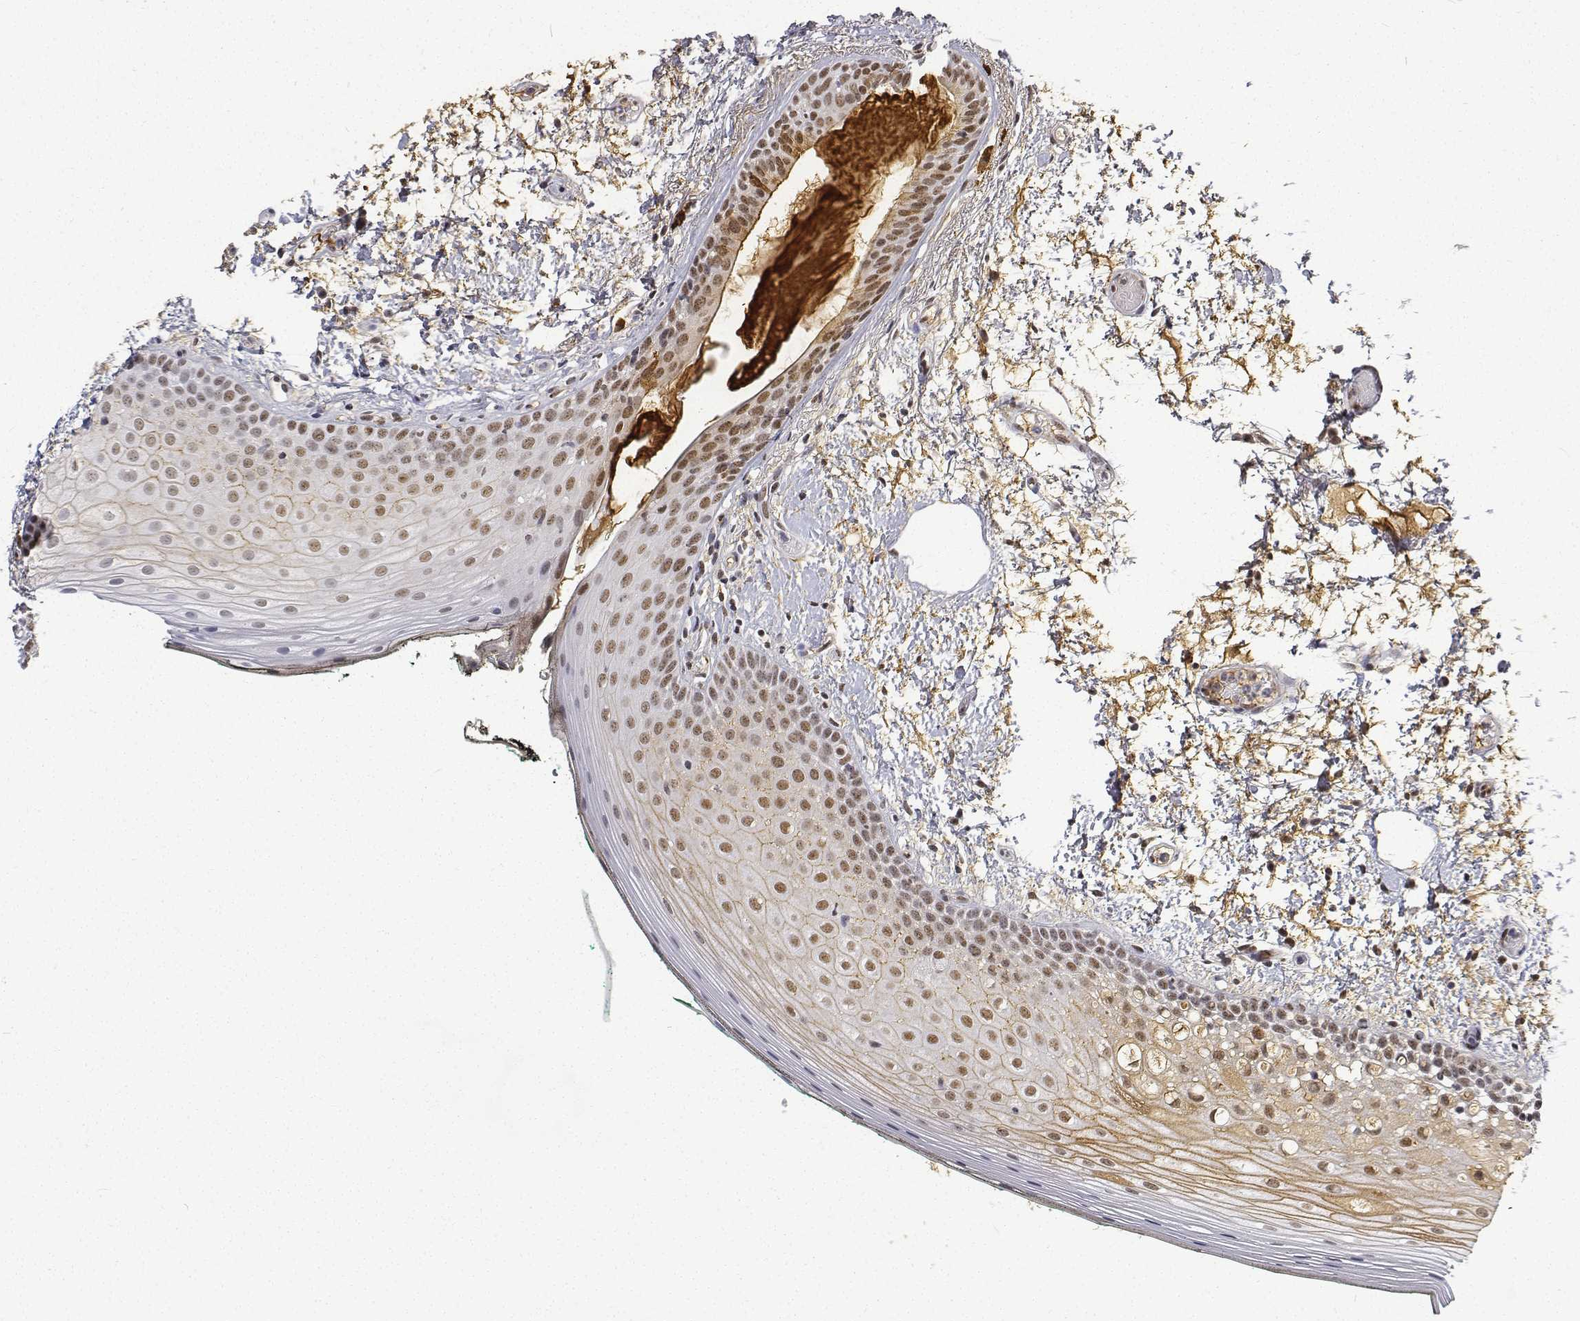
{"staining": {"intensity": "weak", "quantity": ">75%", "location": "nuclear"}, "tissue": "oral mucosa", "cell_type": "Squamous epithelial cells", "image_type": "normal", "snomed": [{"axis": "morphology", "description": "Normal tissue, NOS"}, {"axis": "topography", "description": "Oral tissue"}], "caption": "Immunohistochemistry (IHC) of unremarkable oral mucosa displays low levels of weak nuclear expression in about >75% of squamous epithelial cells.", "gene": "ATRX", "patient": {"sex": "female", "age": 83}}